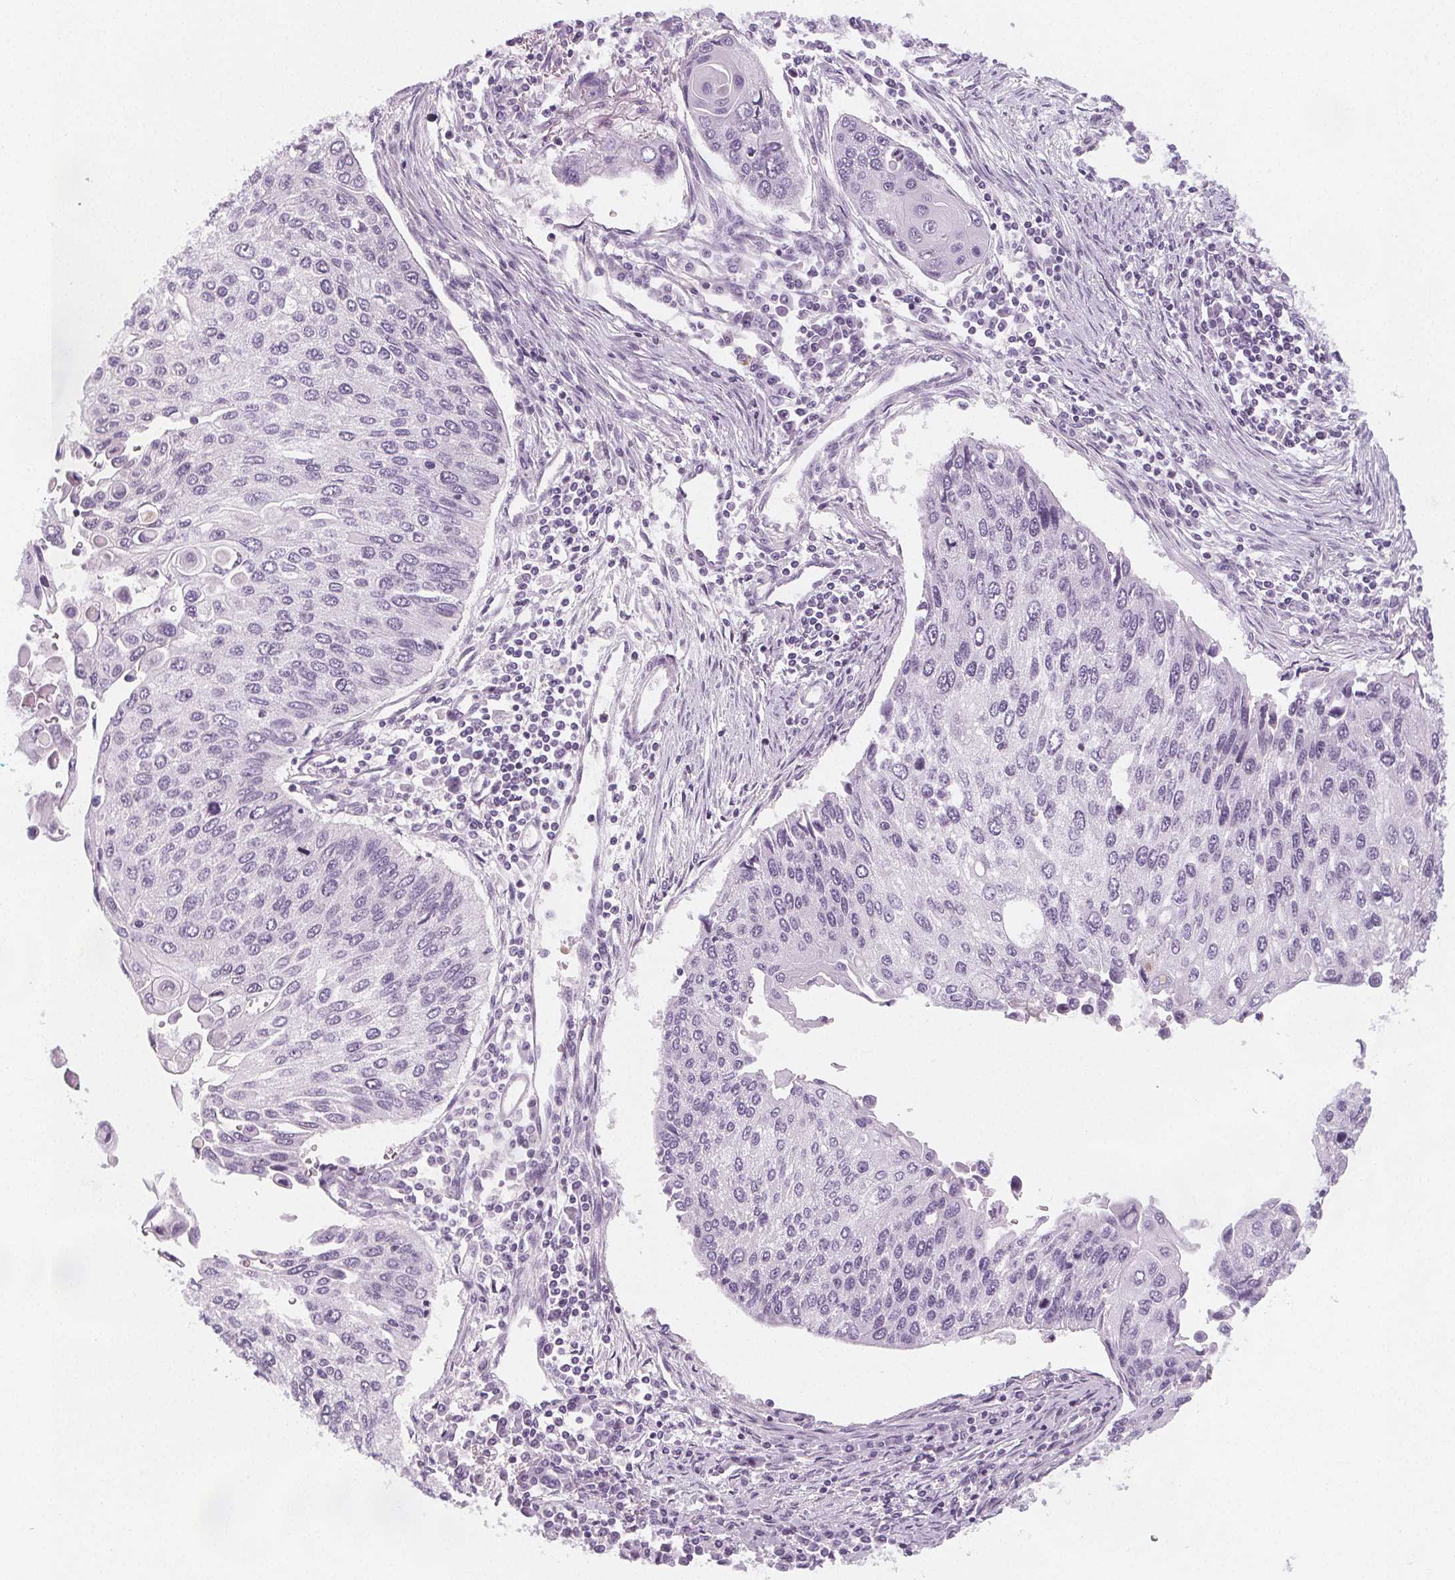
{"staining": {"intensity": "negative", "quantity": "none", "location": "none"}, "tissue": "lung cancer", "cell_type": "Tumor cells", "image_type": "cancer", "snomed": [{"axis": "morphology", "description": "Squamous cell carcinoma, NOS"}, {"axis": "morphology", "description": "Squamous cell carcinoma, metastatic, NOS"}, {"axis": "topography", "description": "Lung"}], "caption": "Immunohistochemical staining of human lung cancer shows no significant staining in tumor cells. The staining is performed using DAB brown chromogen with nuclei counter-stained in using hematoxylin.", "gene": "SLC5A12", "patient": {"sex": "male", "age": 63}}